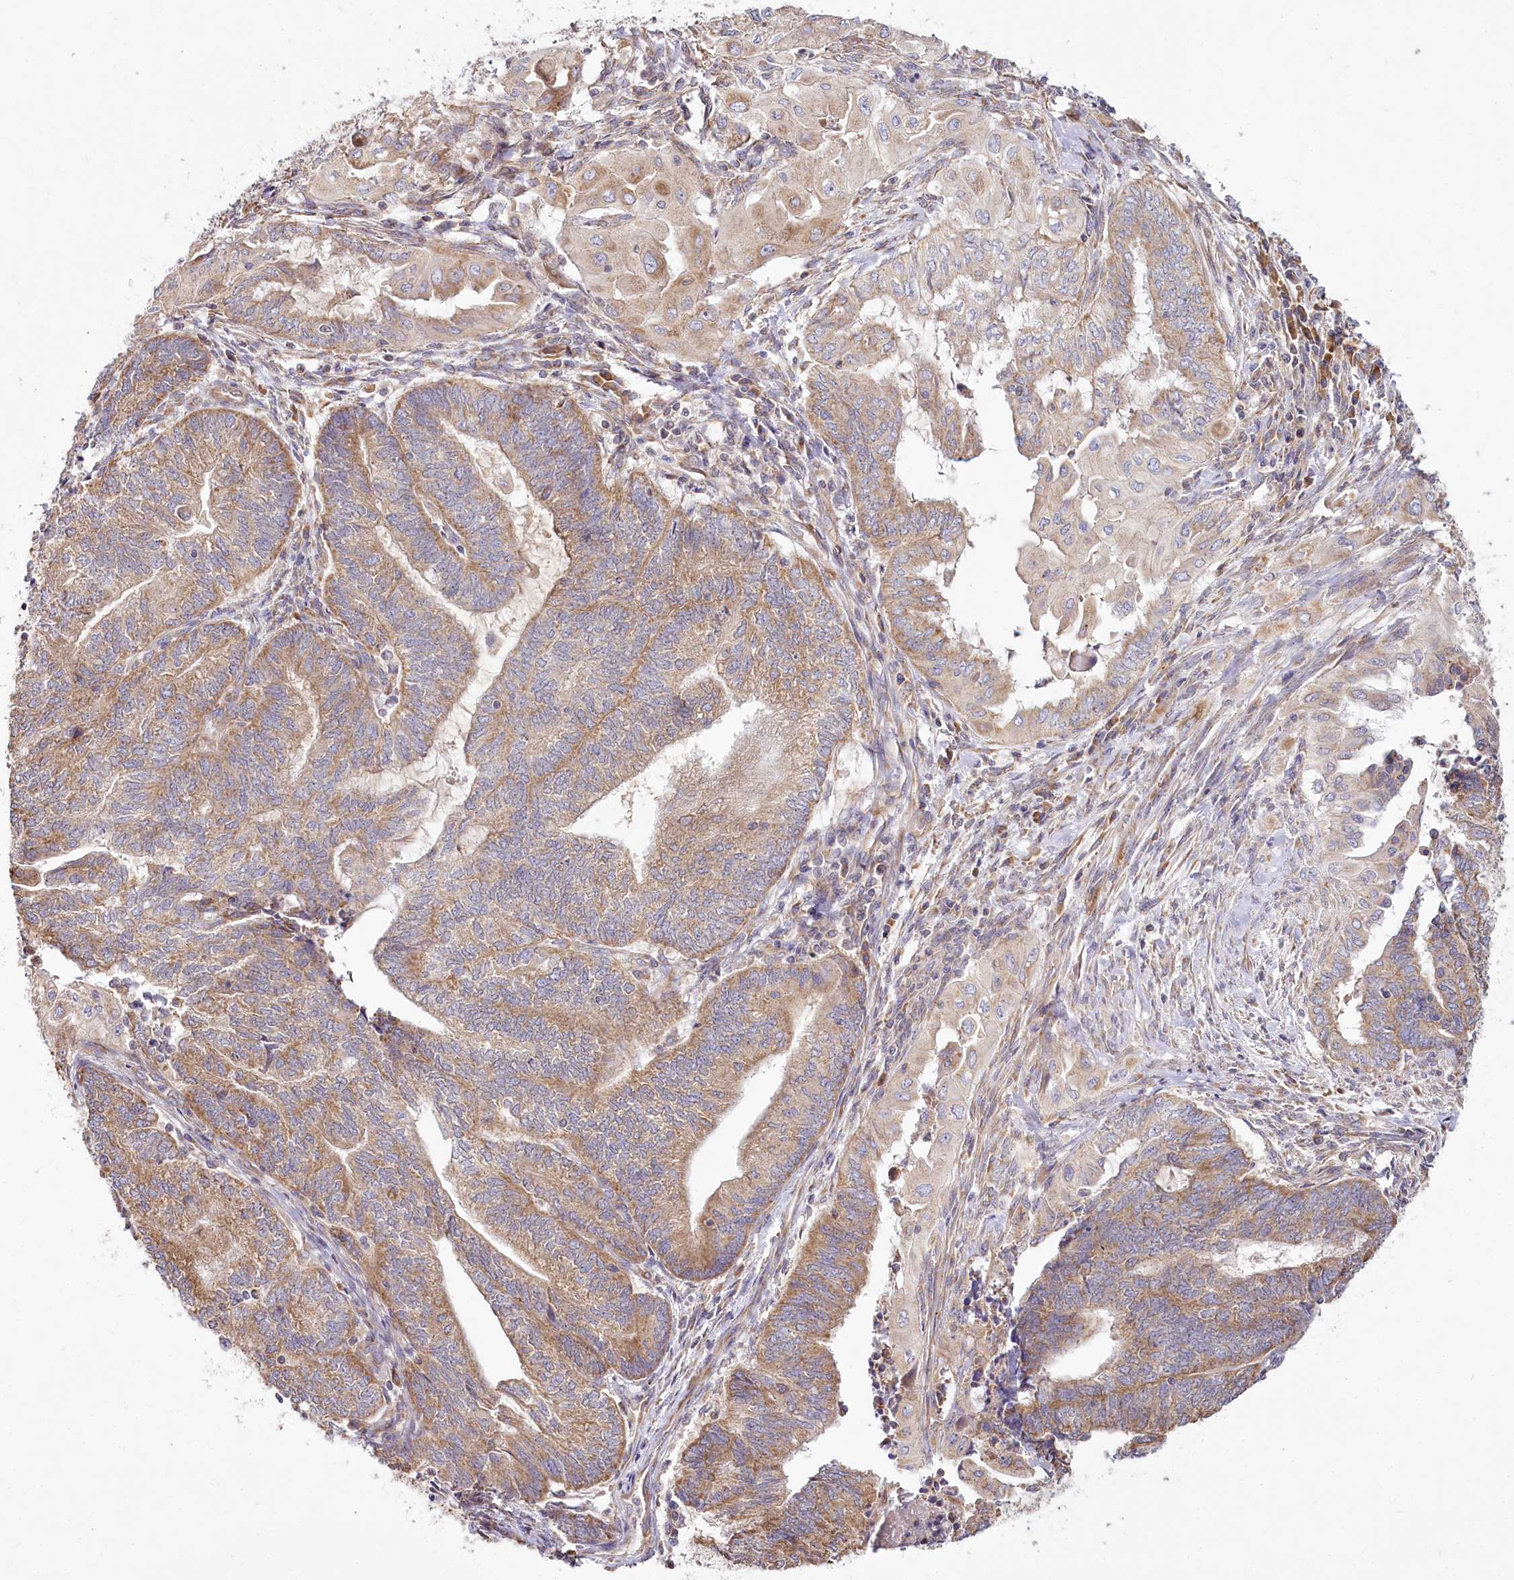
{"staining": {"intensity": "moderate", "quantity": ">75%", "location": "cytoplasmic/membranous"}, "tissue": "endometrial cancer", "cell_type": "Tumor cells", "image_type": "cancer", "snomed": [{"axis": "morphology", "description": "Adenocarcinoma, NOS"}, {"axis": "topography", "description": "Uterus"}, {"axis": "topography", "description": "Endometrium"}], "caption": "Immunohistochemical staining of endometrial adenocarcinoma displays medium levels of moderate cytoplasmic/membranous expression in about >75% of tumor cells.", "gene": "ACOX2", "patient": {"sex": "female", "age": 70}}